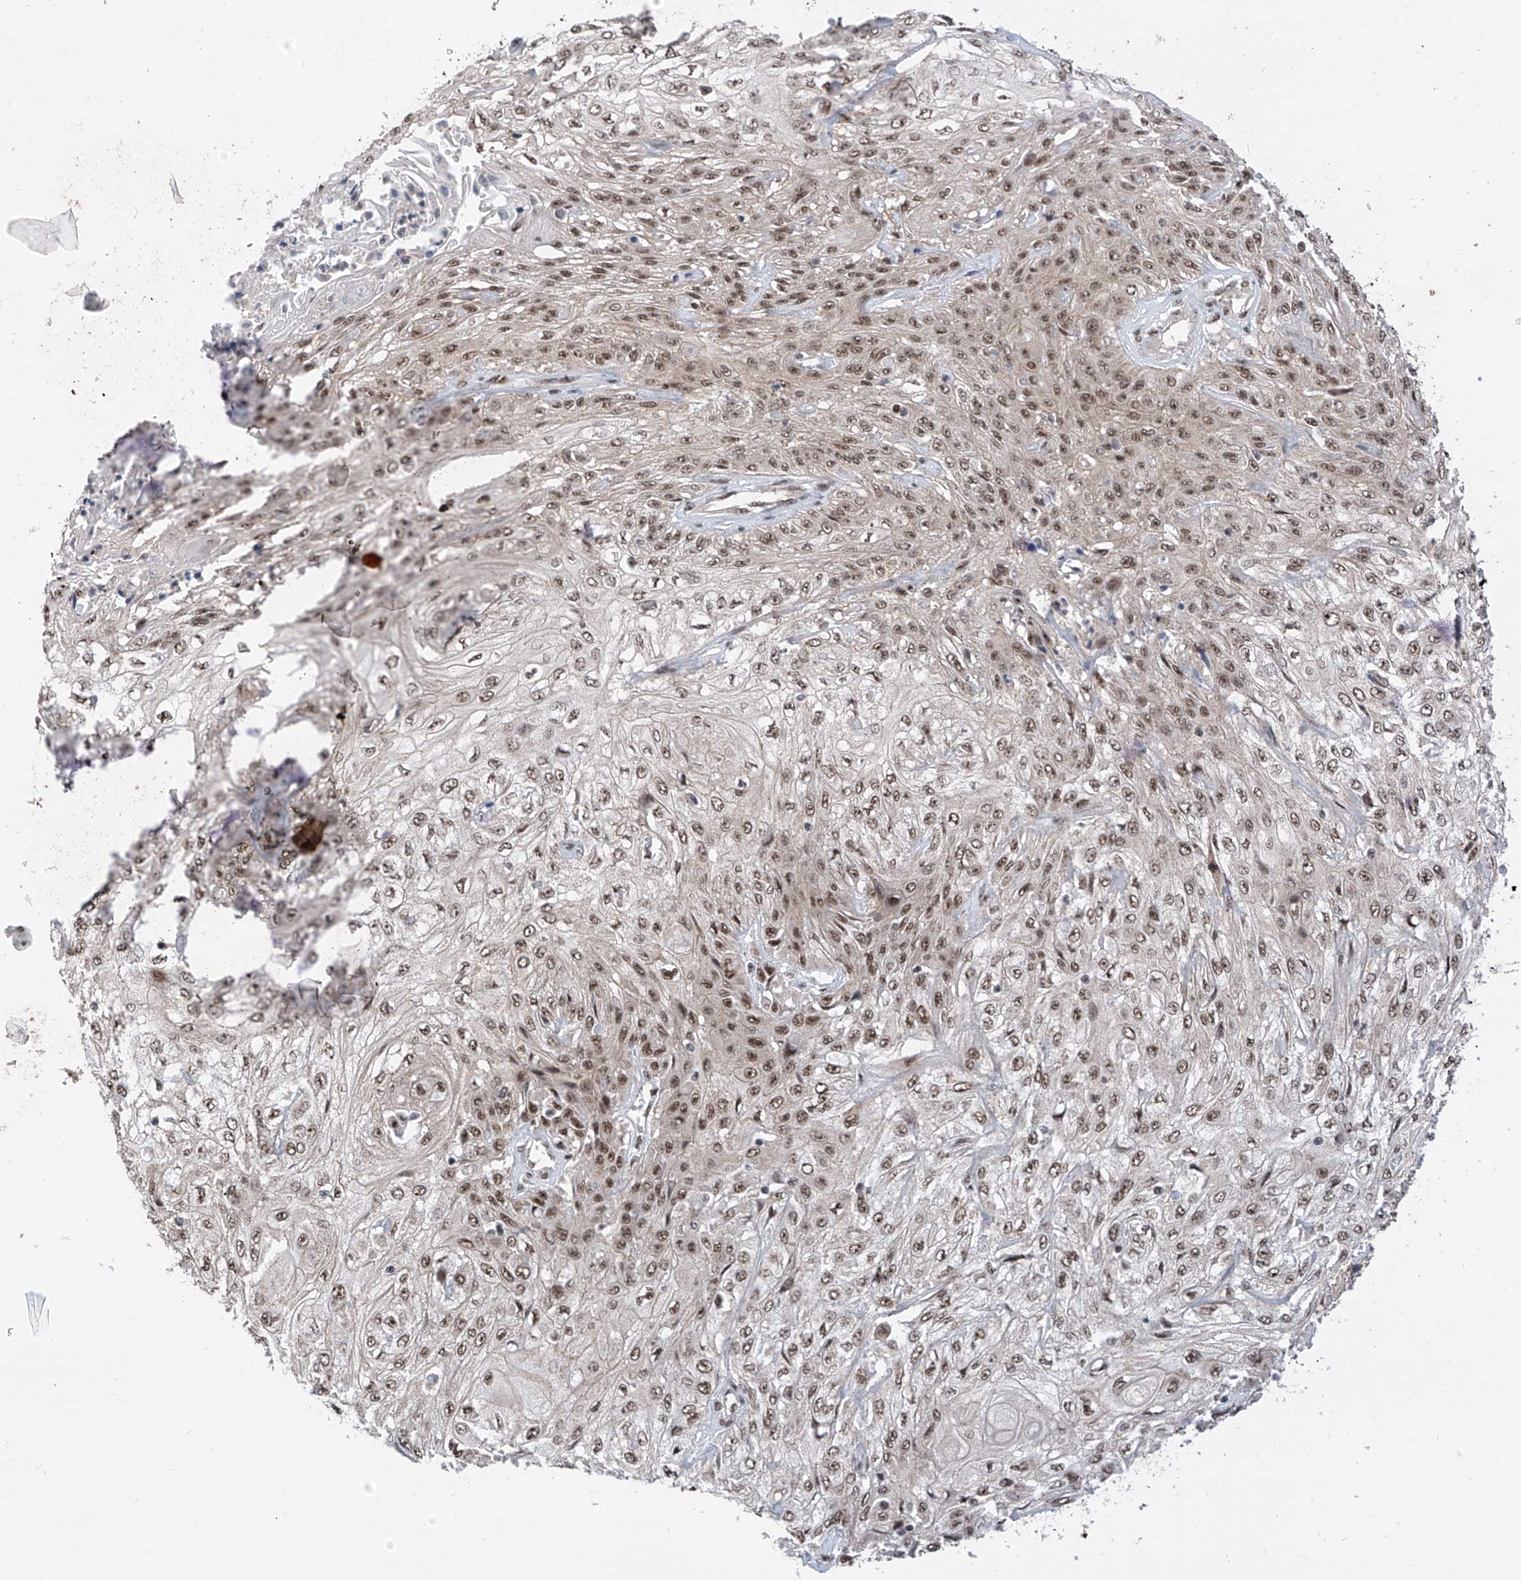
{"staining": {"intensity": "moderate", "quantity": ">75%", "location": "nuclear"}, "tissue": "skin cancer", "cell_type": "Tumor cells", "image_type": "cancer", "snomed": [{"axis": "morphology", "description": "Squamous cell carcinoma, NOS"}, {"axis": "morphology", "description": "Squamous cell carcinoma, metastatic, NOS"}, {"axis": "topography", "description": "Skin"}, {"axis": "topography", "description": "Lymph node"}], "caption": "Brown immunohistochemical staining in skin squamous cell carcinoma exhibits moderate nuclear expression in approximately >75% of tumor cells.", "gene": "RPAIN", "patient": {"sex": "male", "age": 75}}